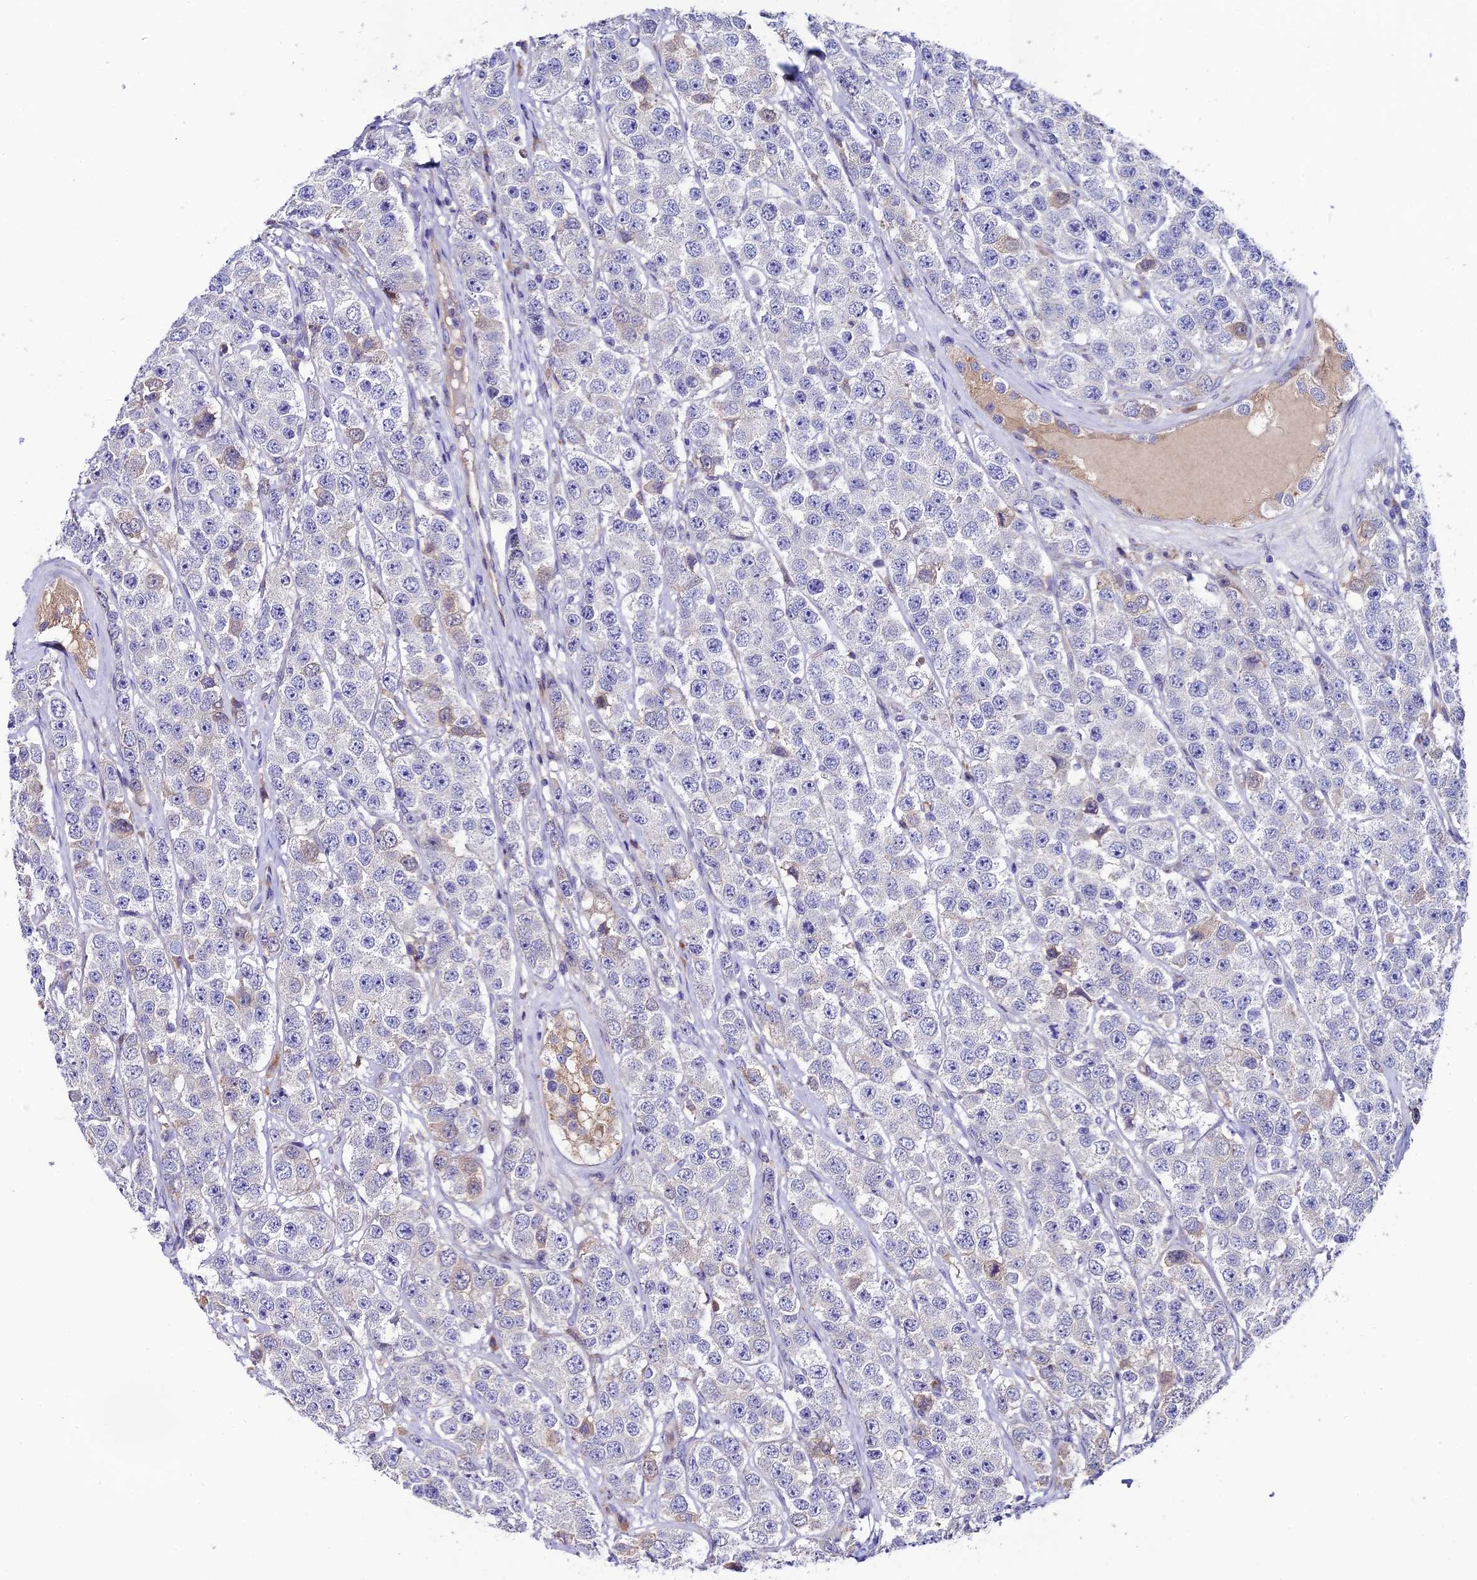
{"staining": {"intensity": "negative", "quantity": "none", "location": "none"}, "tissue": "testis cancer", "cell_type": "Tumor cells", "image_type": "cancer", "snomed": [{"axis": "morphology", "description": "Seminoma, NOS"}, {"axis": "topography", "description": "Testis"}], "caption": "The histopathology image displays no staining of tumor cells in testis cancer (seminoma).", "gene": "PIGU", "patient": {"sex": "male", "age": 28}}